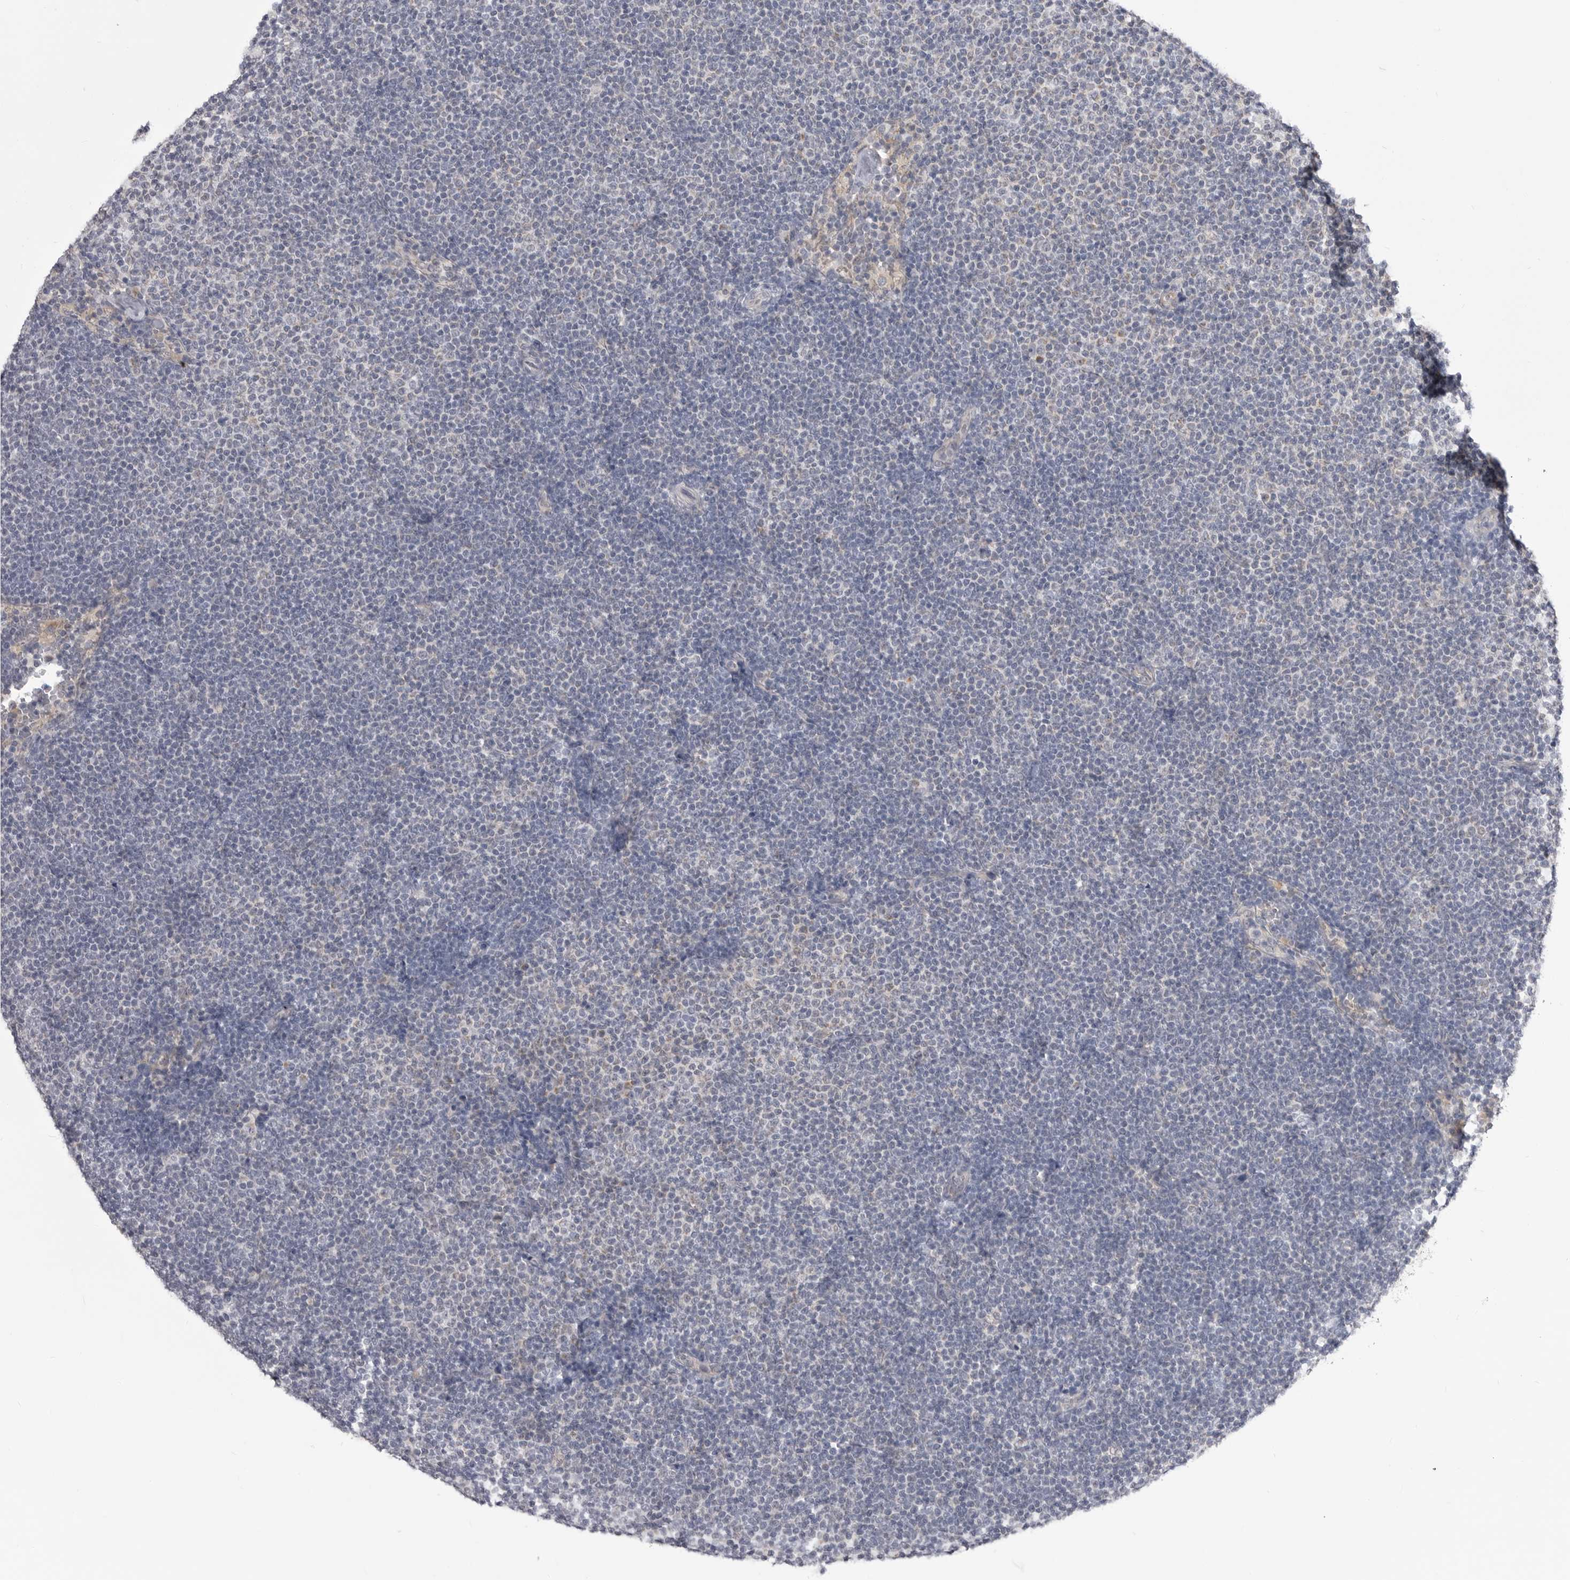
{"staining": {"intensity": "negative", "quantity": "none", "location": "none"}, "tissue": "lymphoma", "cell_type": "Tumor cells", "image_type": "cancer", "snomed": [{"axis": "morphology", "description": "Malignant lymphoma, non-Hodgkin's type, Low grade"}, {"axis": "topography", "description": "Lymph node"}], "caption": "Tumor cells are negative for brown protein staining in low-grade malignant lymphoma, non-Hodgkin's type. The staining was performed using DAB (3,3'-diaminobenzidine) to visualize the protein expression in brown, while the nuclei were stained in blue with hematoxylin (Magnification: 20x).", "gene": "FH", "patient": {"sex": "female", "age": 53}}